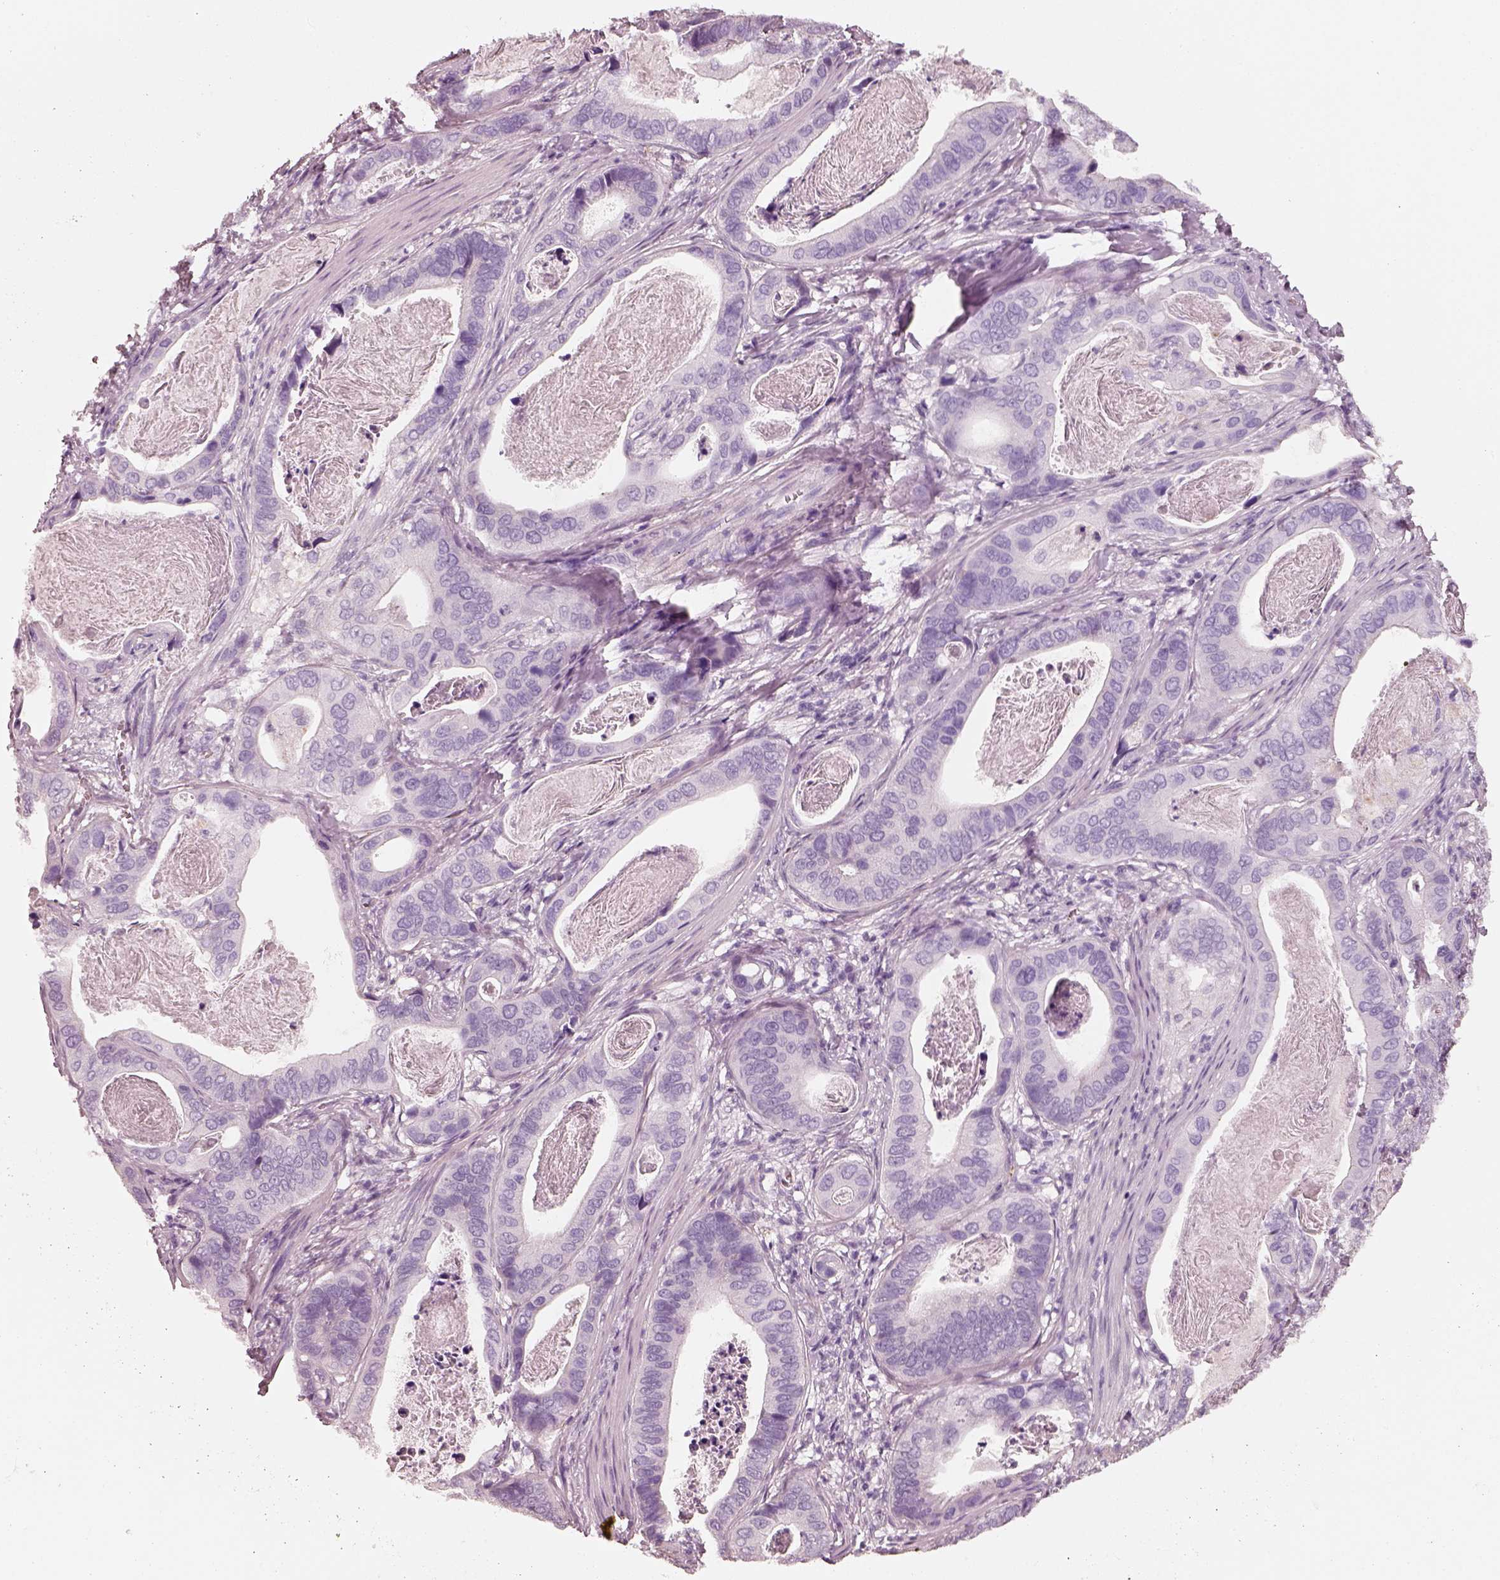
{"staining": {"intensity": "negative", "quantity": "none", "location": "none"}, "tissue": "stomach cancer", "cell_type": "Tumor cells", "image_type": "cancer", "snomed": [{"axis": "morphology", "description": "Adenocarcinoma, NOS"}, {"axis": "topography", "description": "Stomach"}], "caption": "Tumor cells show no significant expression in stomach adenocarcinoma.", "gene": "RS1", "patient": {"sex": "male", "age": 84}}